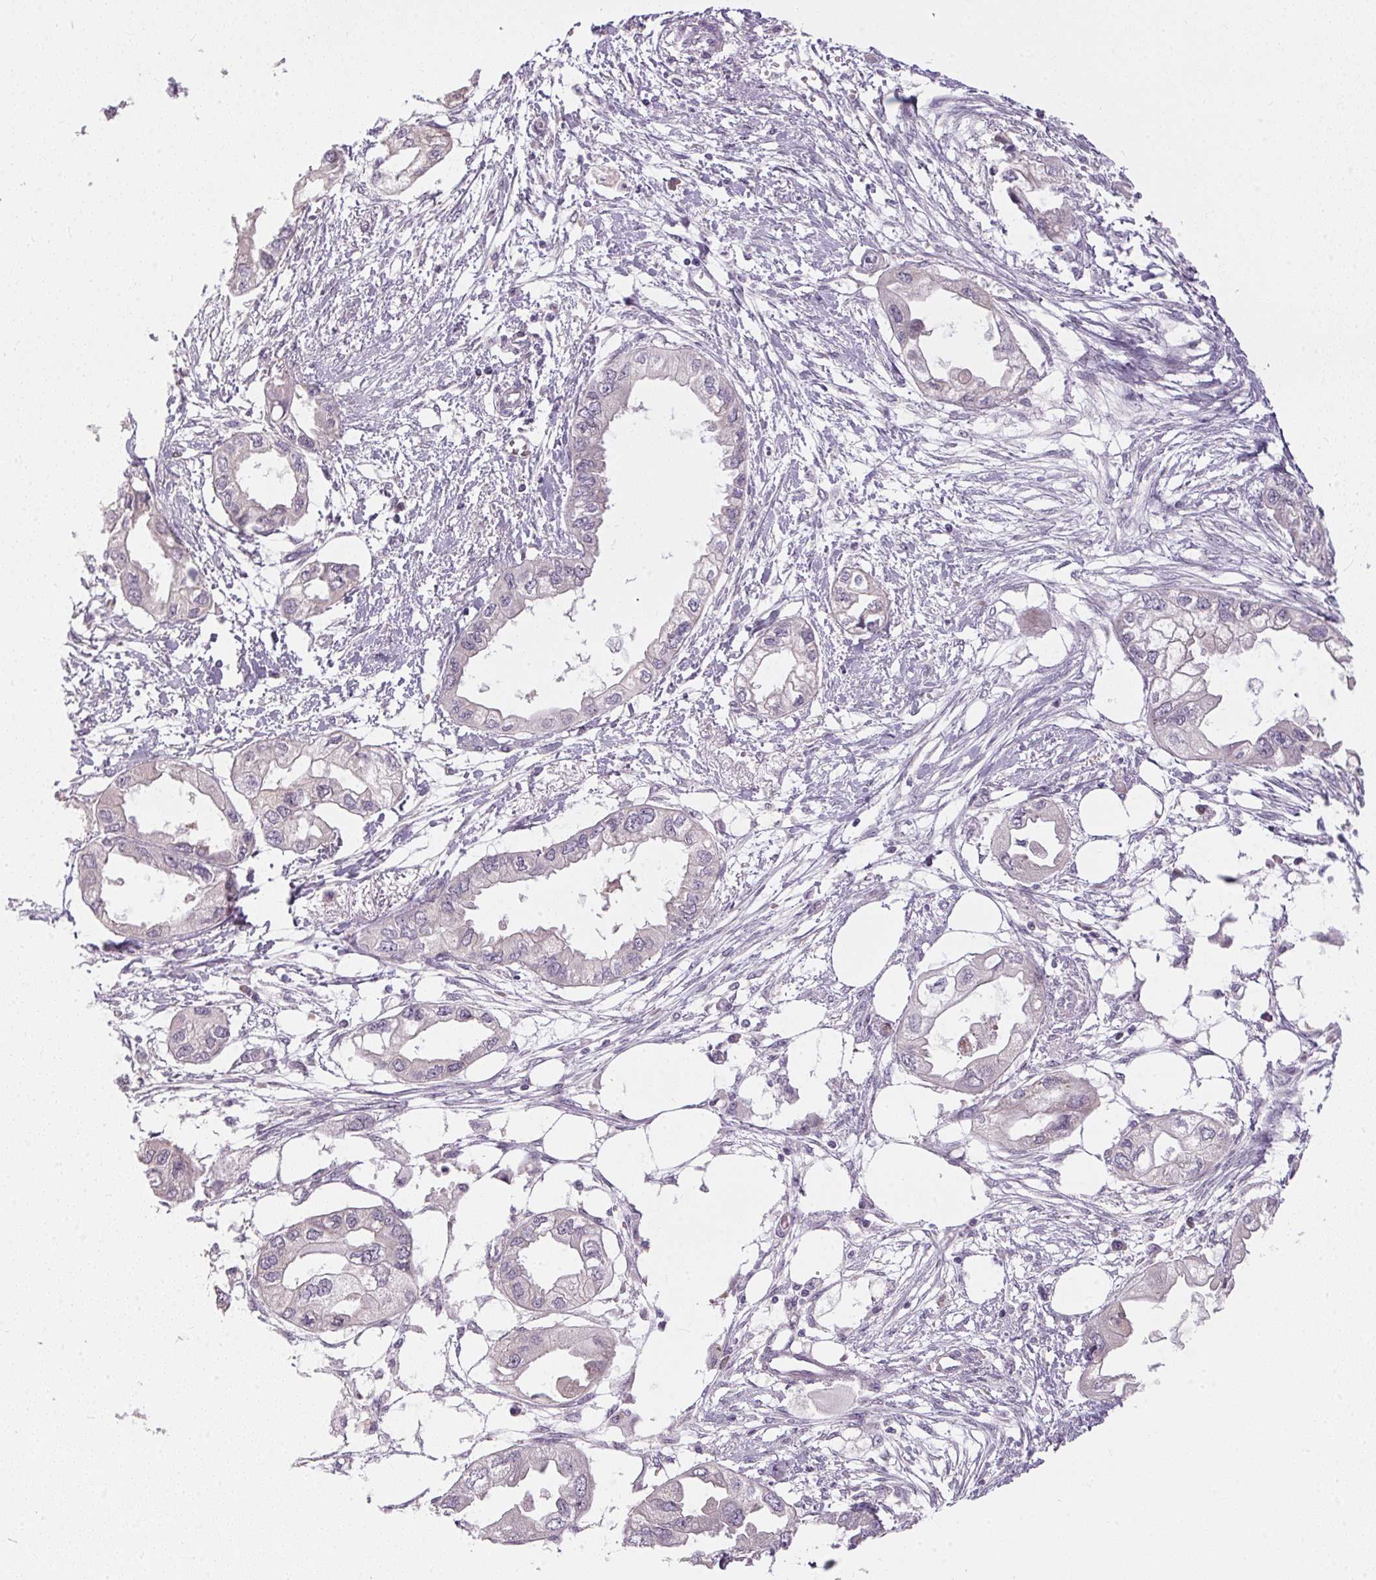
{"staining": {"intensity": "negative", "quantity": "none", "location": "none"}, "tissue": "endometrial cancer", "cell_type": "Tumor cells", "image_type": "cancer", "snomed": [{"axis": "morphology", "description": "Adenocarcinoma, NOS"}, {"axis": "morphology", "description": "Adenocarcinoma, metastatic, NOS"}, {"axis": "topography", "description": "Adipose tissue"}, {"axis": "topography", "description": "Endometrium"}], "caption": "The photomicrograph demonstrates no significant staining in tumor cells of endometrial cancer (adenocarcinoma). Nuclei are stained in blue.", "gene": "TTC23L", "patient": {"sex": "female", "age": 67}}